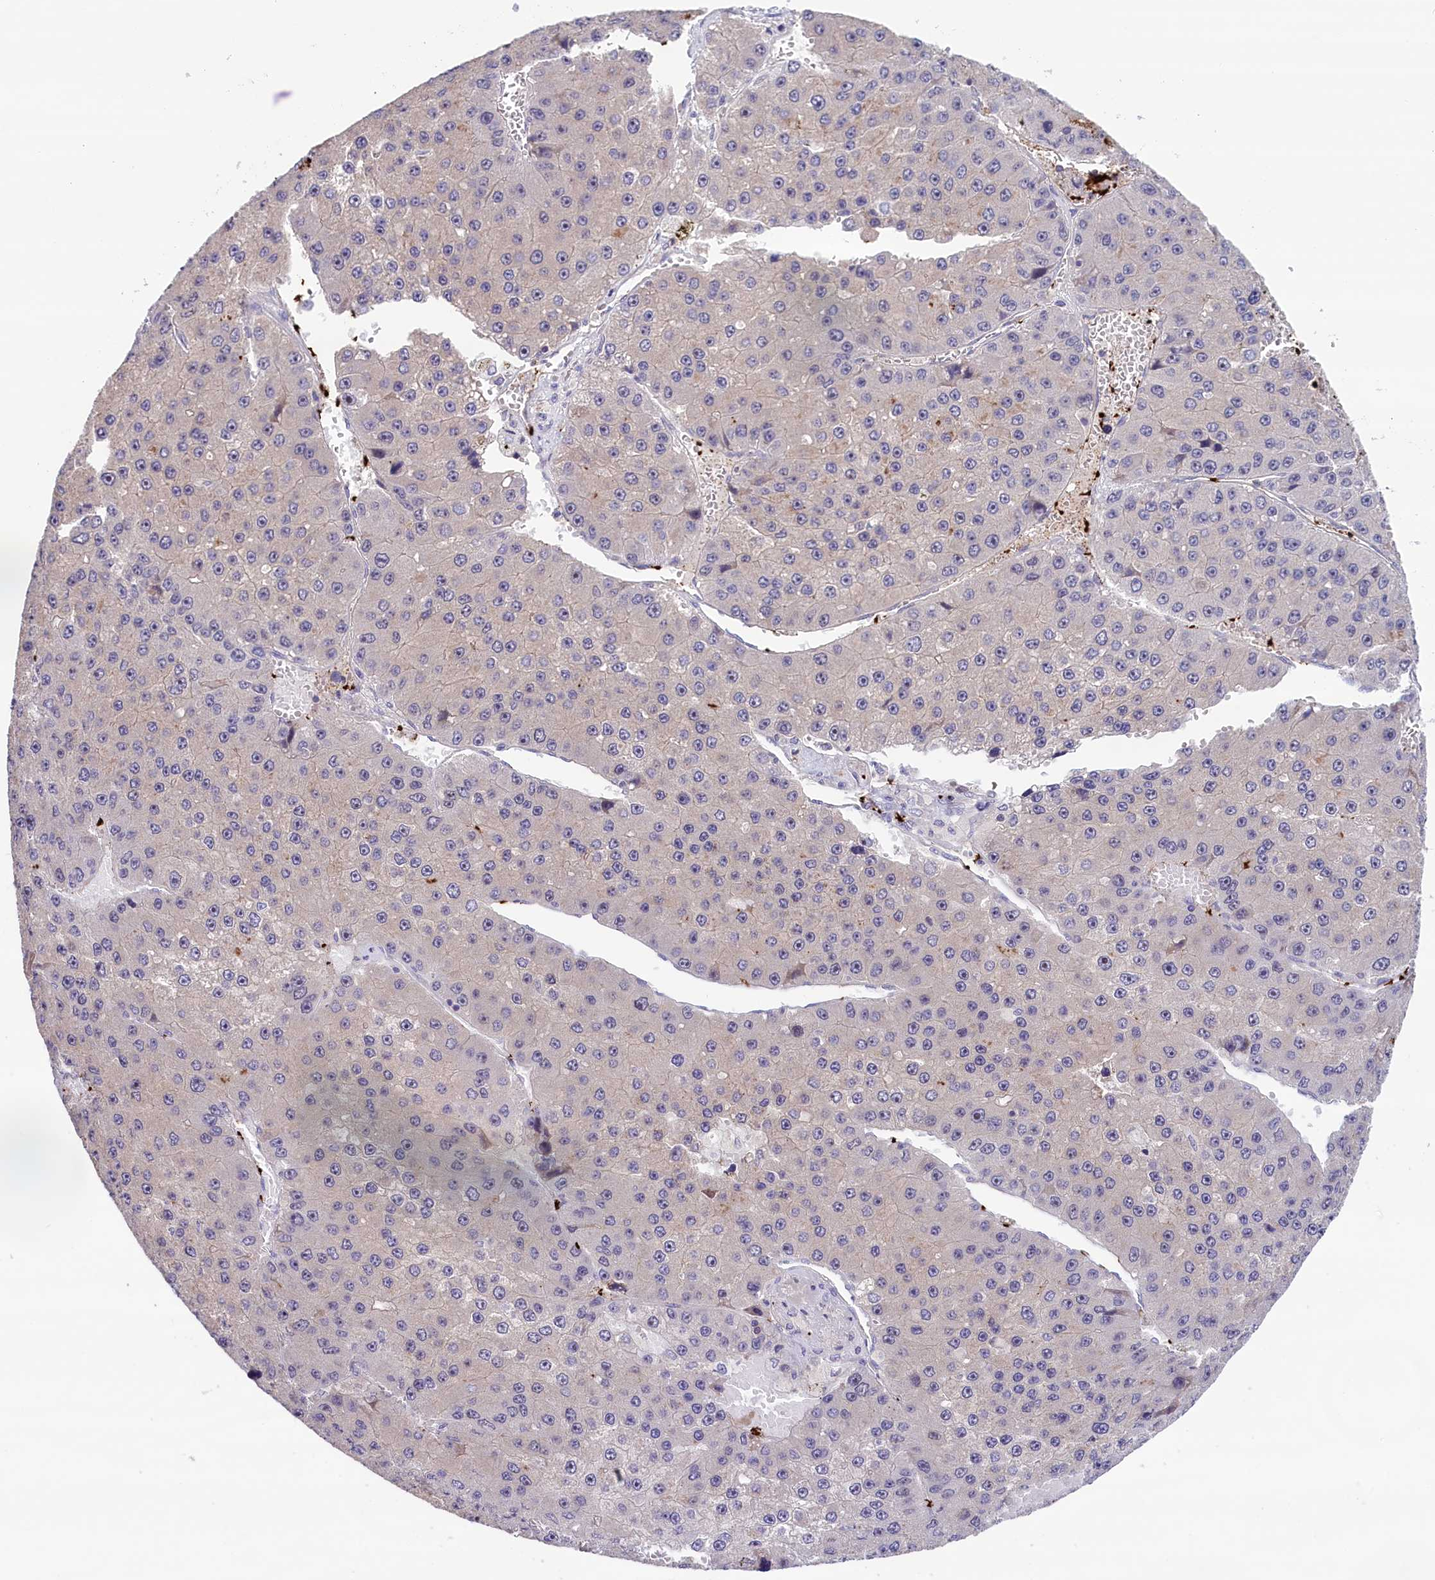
{"staining": {"intensity": "negative", "quantity": "none", "location": "none"}, "tissue": "liver cancer", "cell_type": "Tumor cells", "image_type": "cancer", "snomed": [{"axis": "morphology", "description": "Carcinoma, Hepatocellular, NOS"}, {"axis": "topography", "description": "Liver"}], "caption": "An immunohistochemistry micrograph of liver cancer is shown. There is no staining in tumor cells of liver cancer.", "gene": "HEATR3", "patient": {"sex": "female", "age": 73}}